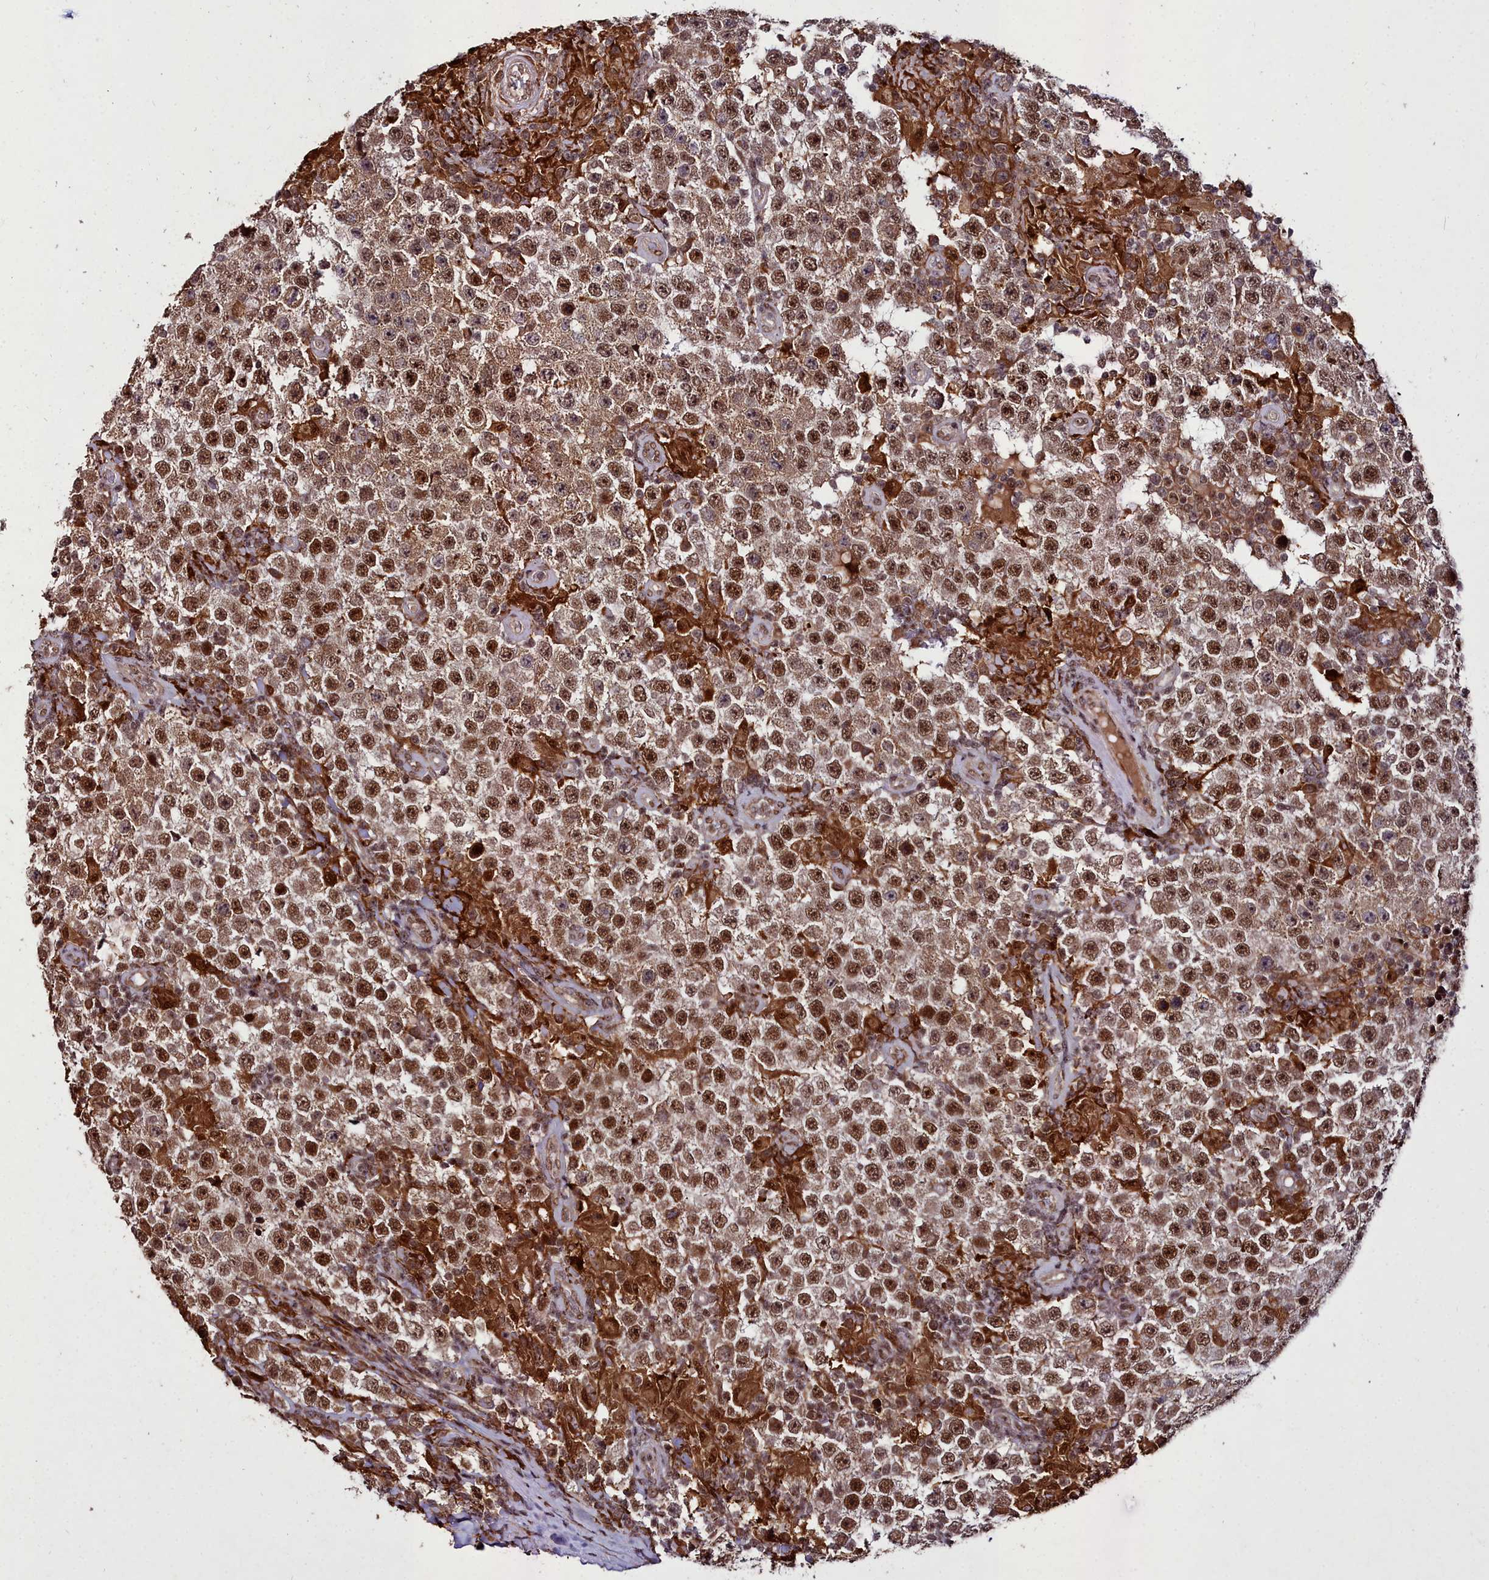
{"staining": {"intensity": "strong", "quantity": ">75%", "location": "cytoplasmic/membranous,nuclear"}, "tissue": "testis cancer", "cell_type": "Tumor cells", "image_type": "cancer", "snomed": [{"axis": "morphology", "description": "Normal tissue, NOS"}, {"axis": "morphology", "description": "Urothelial carcinoma, High grade"}, {"axis": "morphology", "description": "Seminoma, NOS"}, {"axis": "morphology", "description": "Carcinoma, Embryonal, NOS"}, {"axis": "topography", "description": "Urinary bladder"}, {"axis": "topography", "description": "Testis"}], "caption": "Immunohistochemical staining of human testis embryonal carcinoma displays high levels of strong cytoplasmic/membranous and nuclear protein expression in approximately >75% of tumor cells.", "gene": "CXXC1", "patient": {"sex": "male", "age": 41}}